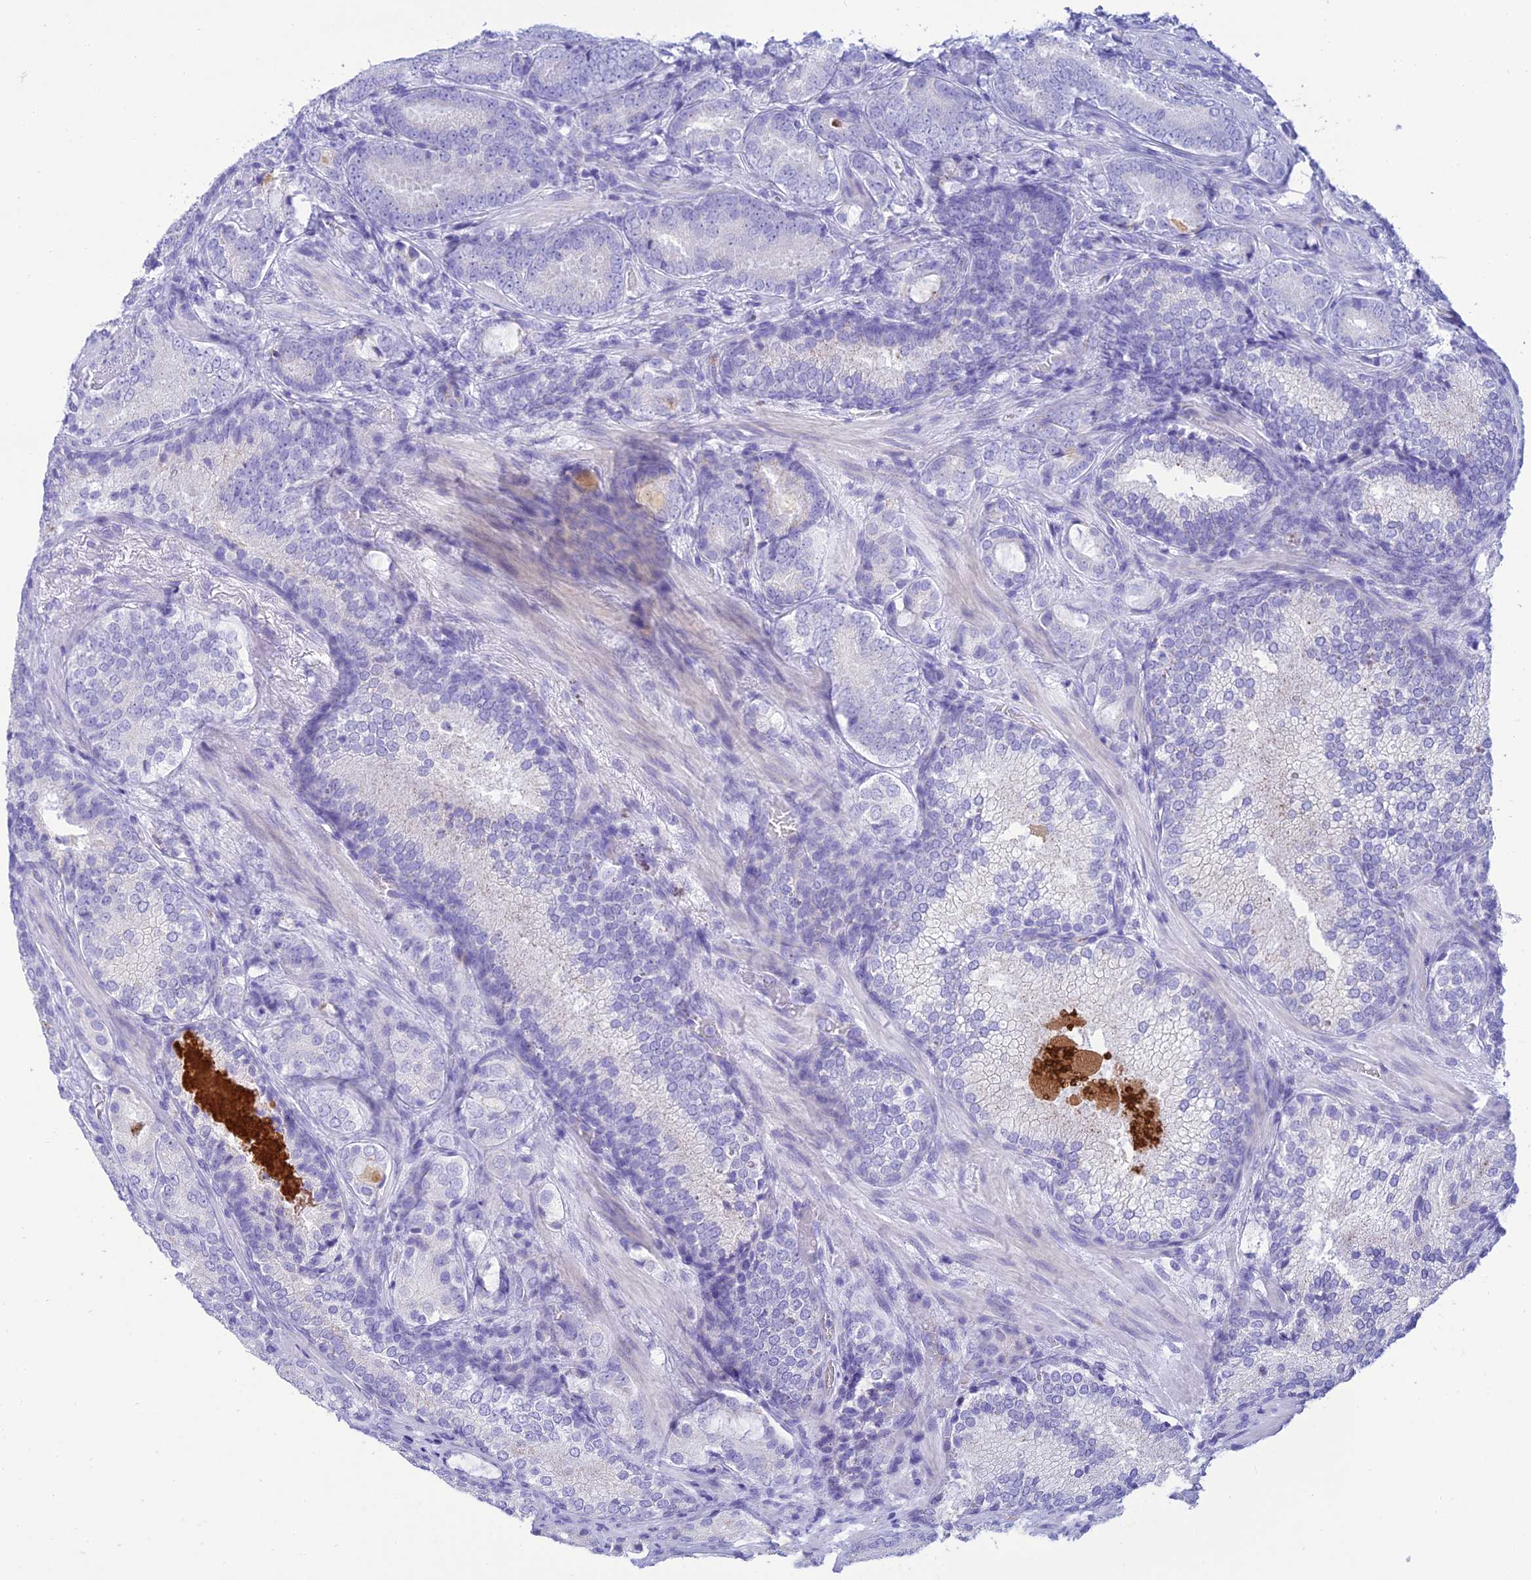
{"staining": {"intensity": "negative", "quantity": "none", "location": "none"}, "tissue": "prostate cancer", "cell_type": "Tumor cells", "image_type": "cancer", "snomed": [{"axis": "morphology", "description": "Adenocarcinoma, Low grade"}, {"axis": "topography", "description": "Prostate"}], "caption": "Immunohistochemistry (IHC) micrograph of prostate low-grade adenocarcinoma stained for a protein (brown), which displays no expression in tumor cells. (DAB (3,3'-diaminobenzidine) IHC with hematoxylin counter stain).", "gene": "MAL2", "patient": {"sex": "male", "age": 58}}